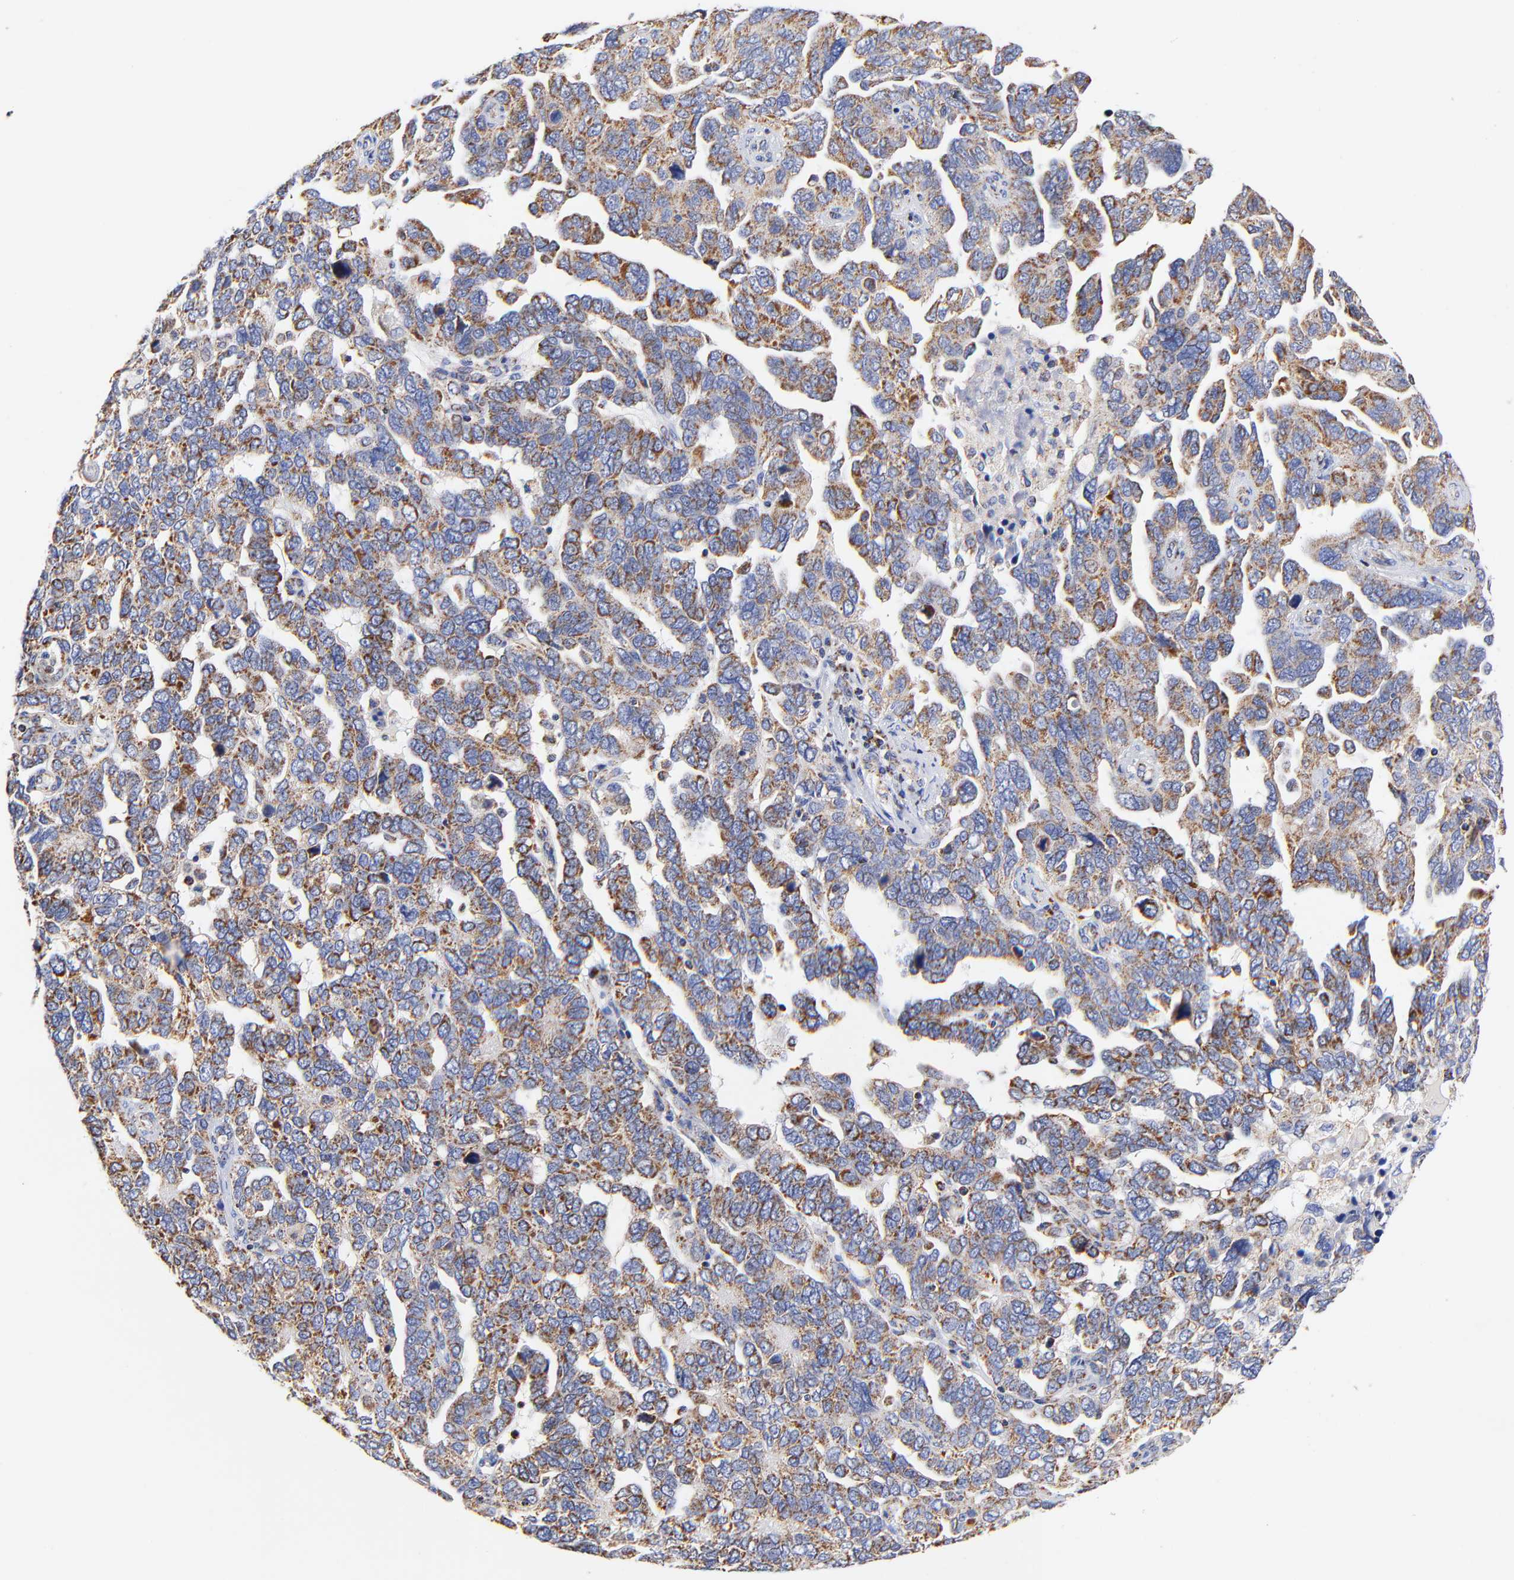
{"staining": {"intensity": "moderate", "quantity": "25%-75%", "location": "cytoplasmic/membranous"}, "tissue": "ovarian cancer", "cell_type": "Tumor cells", "image_type": "cancer", "snomed": [{"axis": "morphology", "description": "Cystadenocarcinoma, serous, NOS"}, {"axis": "topography", "description": "Ovary"}], "caption": "Protein expression analysis of ovarian cancer displays moderate cytoplasmic/membranous positivity in about 25%-75% of tumor cells.", "gene": "ATP5F1D", "patient": {"sex": "female", "age": 64}}